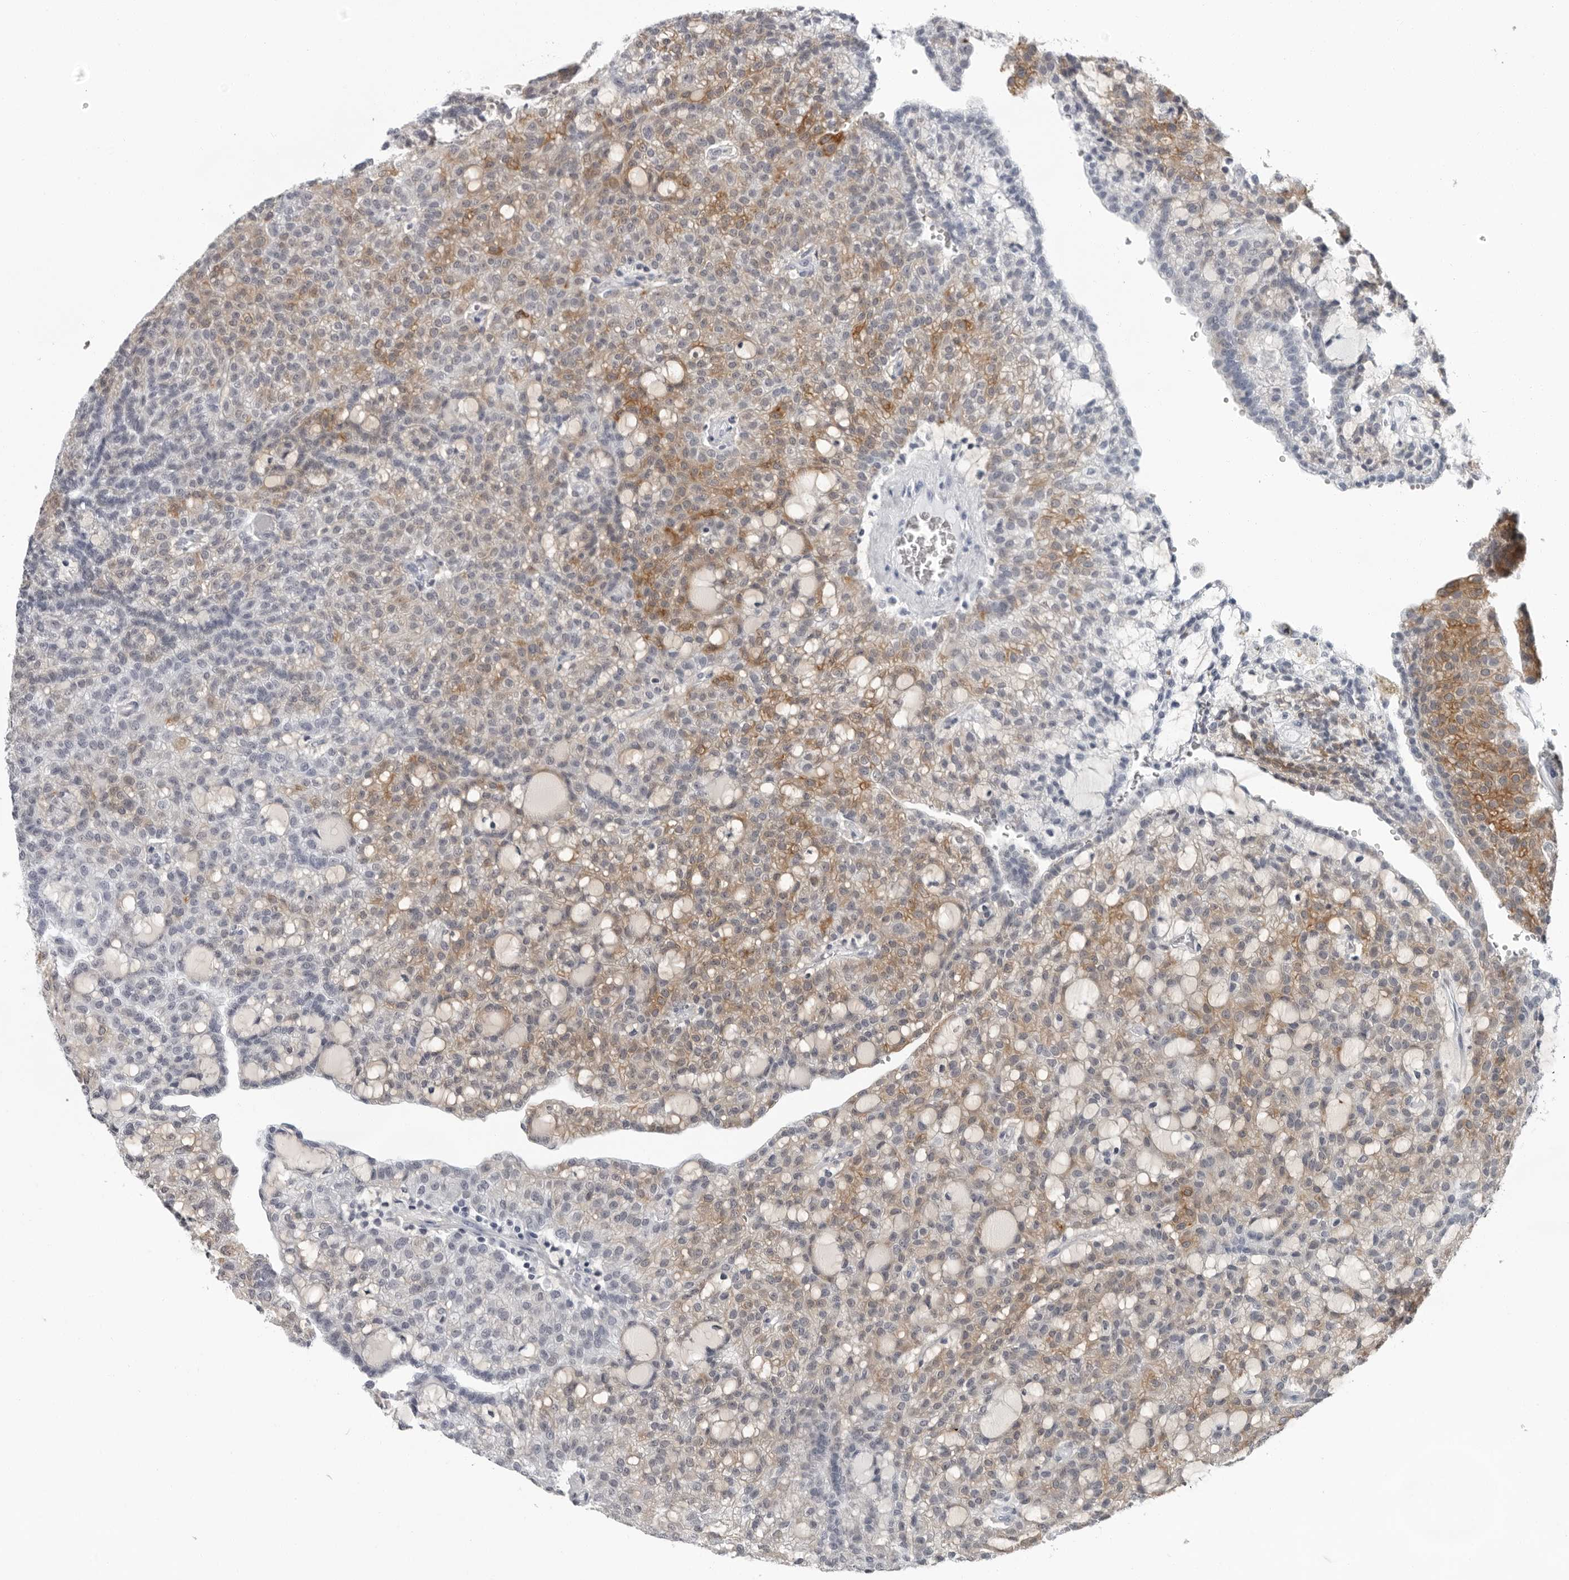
{"staining": {"intensity": "moderate", "quantity": "25%-75%", "location": "cytoplasmic/membranous"}, "tissue": "renal cancer", "cell_type": "Tumor cells", "image_type": "cancer", "snomed": [{"axis": "morphology", "description": "Adenocarcinoma, NOS"}, {"axis": "topography", "description": "Kidney"}], "caption": "Renal adenocarcinoma stained with a brown dye demonstrates moderate cytoplasmic/membranous positive positivity in about 25%-75% of tumor cells.", "gene": "CCDC28B", "patient": {"sex": "male", "age": 63}}